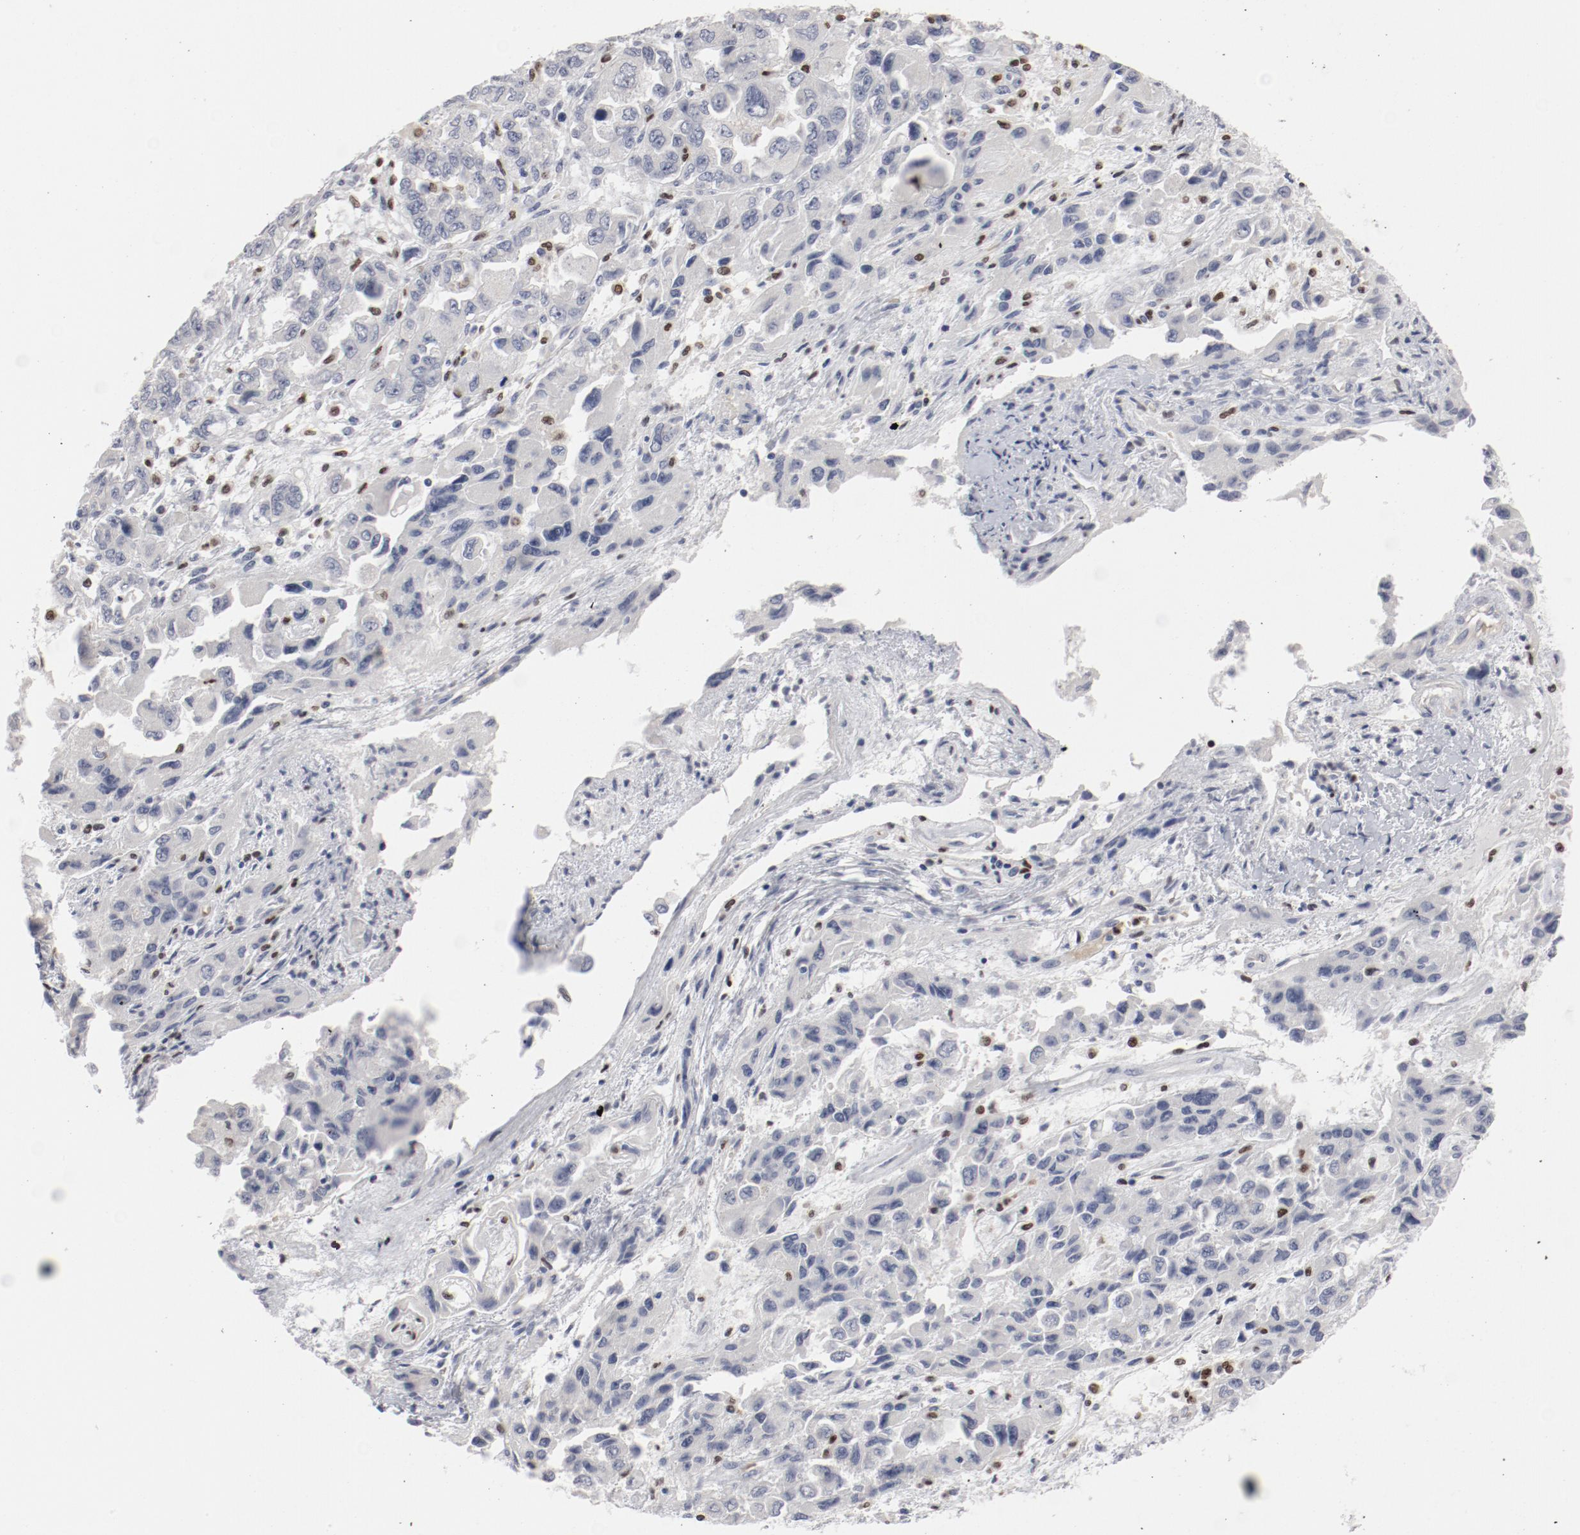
{"staining": {"intensity": "negative", "quantity": "none", "location": "none"}, "tissue": "ovarian cancer", "cell_type": "Tumor cells", "image_type": "cancer", "snomed": [{"axis": "morphology", "description": "Cystadenocarcinoma, serous, NOS"}, {"axis": "topography", "description": "Ovary"}], "caption": "Protein analysis of ovarian serous cystadenocarcinoma shows no significant expression in tumor cells. (DAB immunohistochemistry (IHC), high magnification).", "gene": "SPI1", "patient": {"sex": "female", "age": 84}}